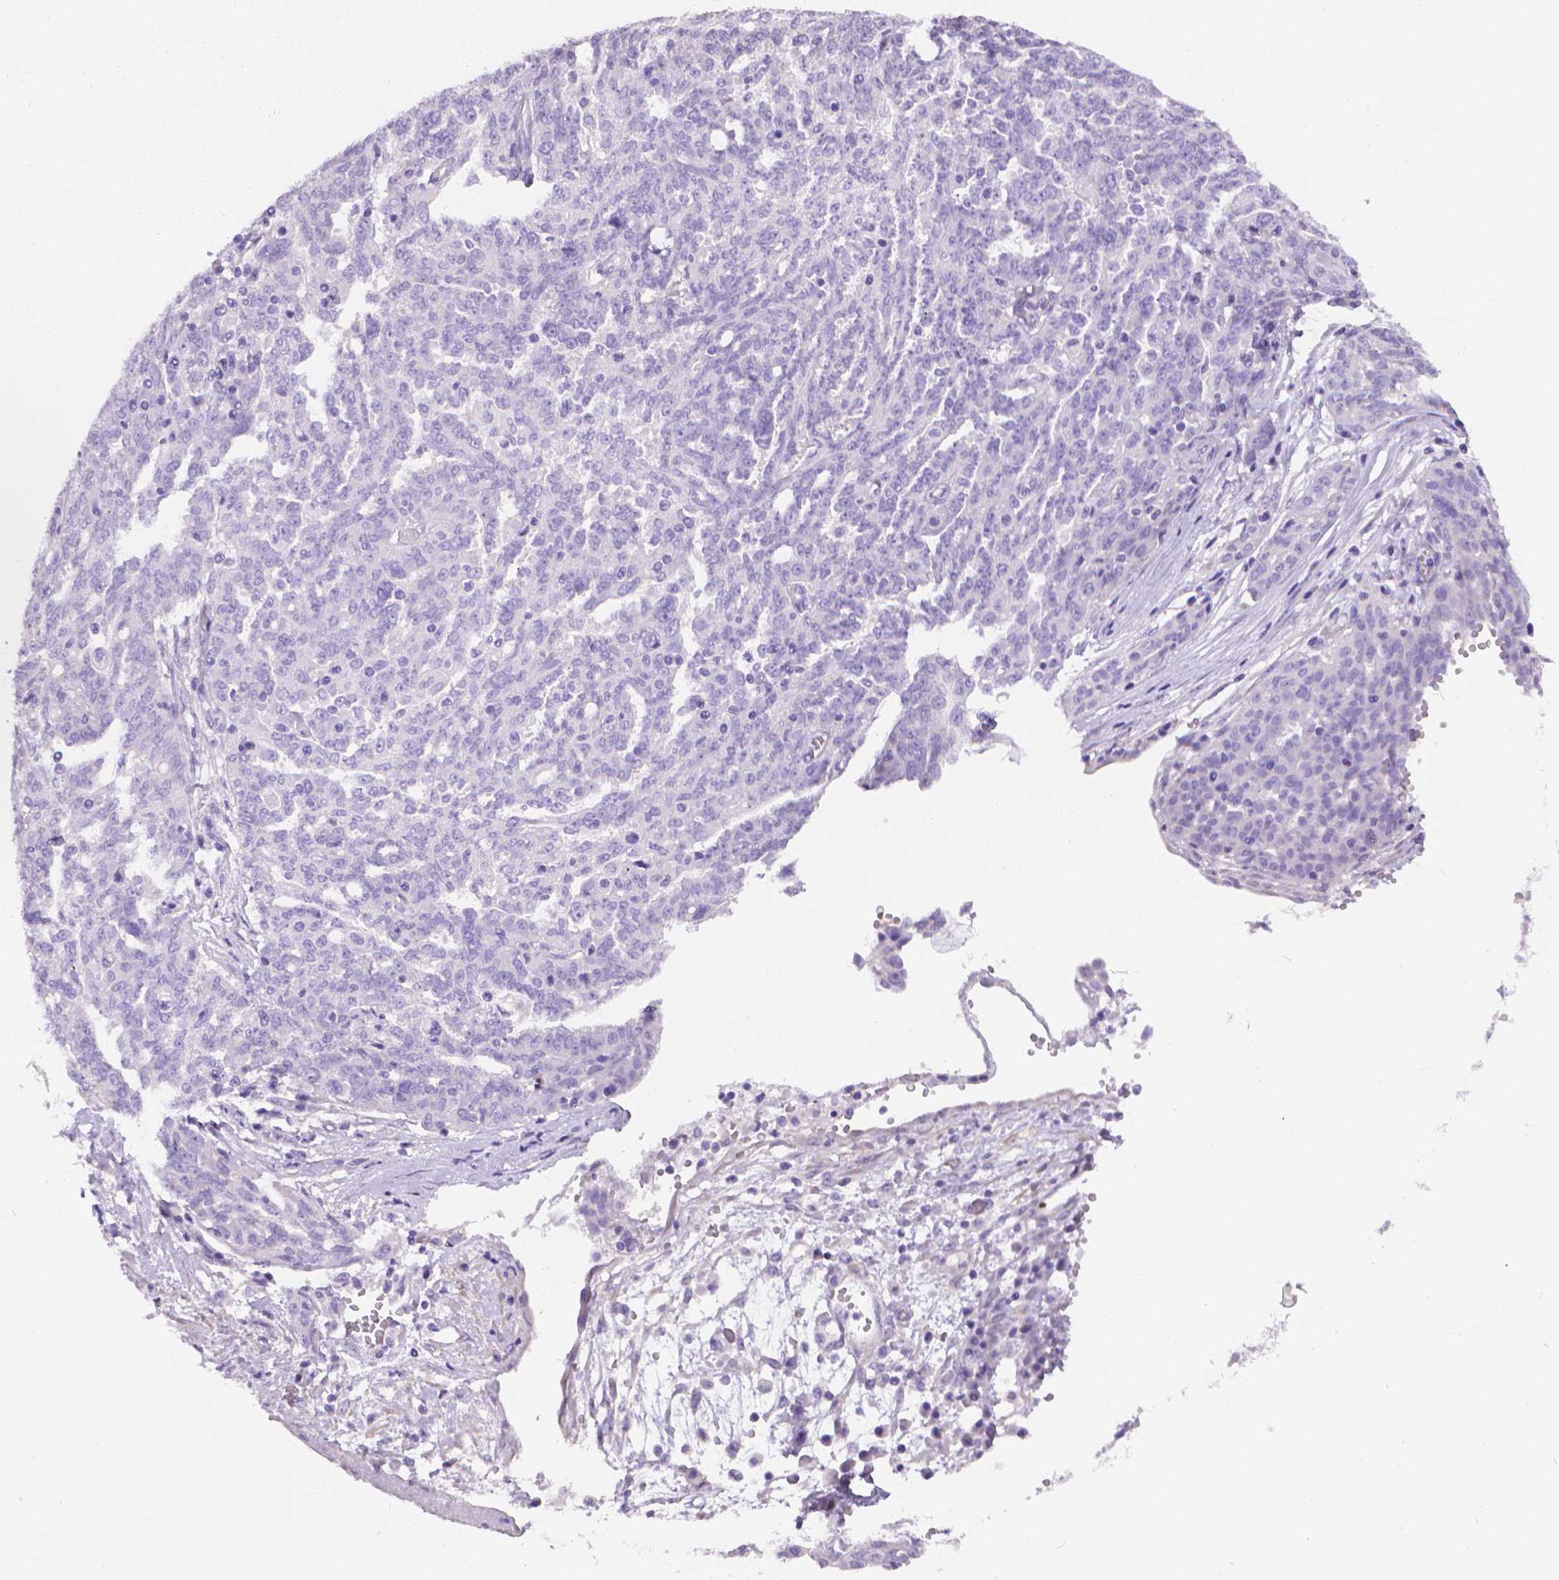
{"staining": {"intensity": "negative", "quantity": "none", "location": "none"}, "tissue": "ovarian cancer", "cell_type": "Tumor cells", "image_type": "cancer", "snomed": [{"axis": "morphology", "description": "Cystadenocarcinoma, serous, NOS"}, {"axis": "topography", "description": "Ovary"}], "caption": "Serous cystadenocarcinoma (ovarian) was stained to show a protein in brown. There is no significant expression in tumor cells. Nuclei are stained in blue.", "gene": "PNMA2", "patient": {"sex": "female", "age": 67}}